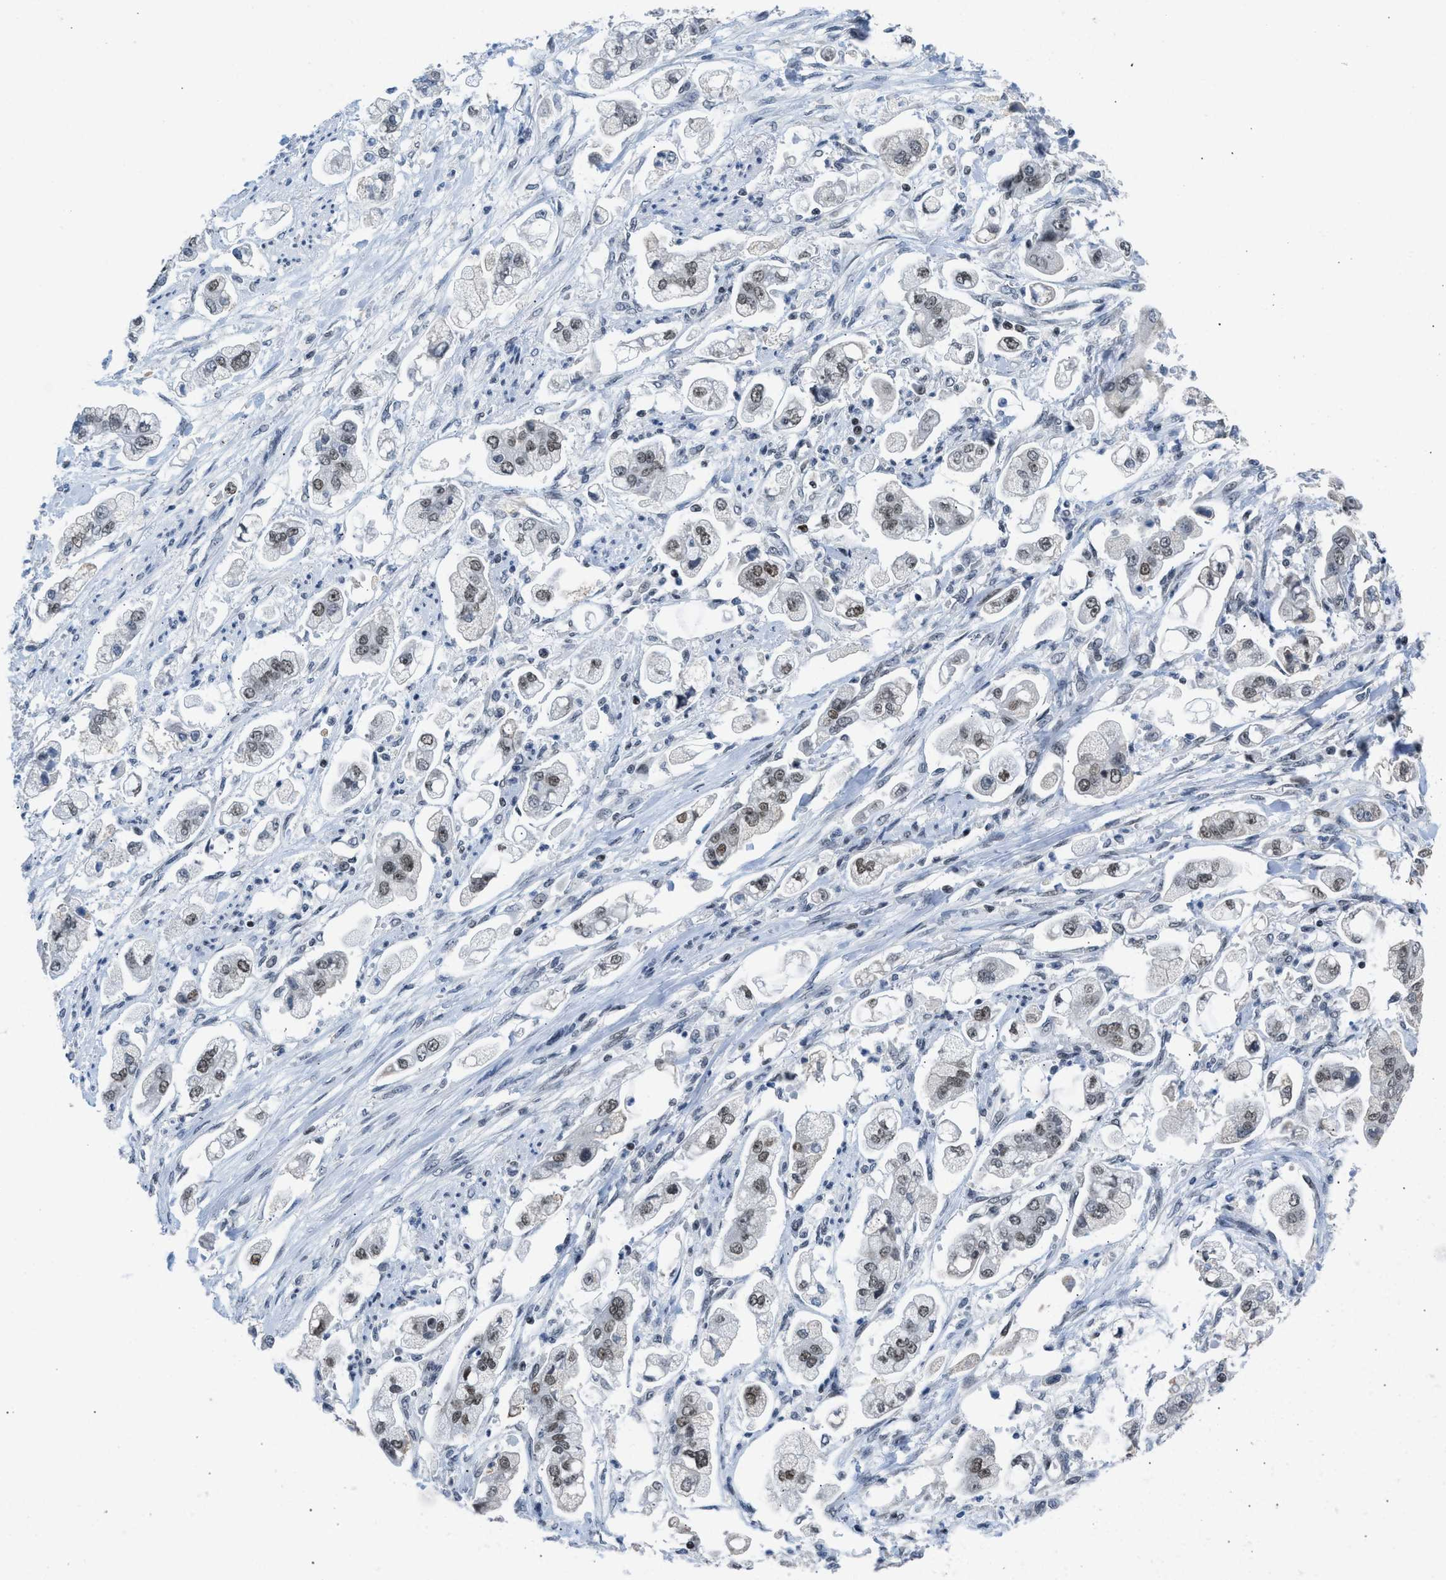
{"staining": {"intensity": "weak", "quantity": ">75%", "location": "nuclear"}, "tissue": "stomach cancer", "cell_type": "Tumor cells", "image_type": "cancer", "snomed": [{"axis": "morphology", "description": "Adenocarcinoma, NOS"}, {"axis": "topography", "description": "Stomach"}], "caption": "IHC image of stomach cancer stained for a protein (brown), which exhibits low levels of weak nuclear staining in about >75% of tumor cells.", "gene": "TERF2IP", "patient": {"sex": "male", "age": 62}}